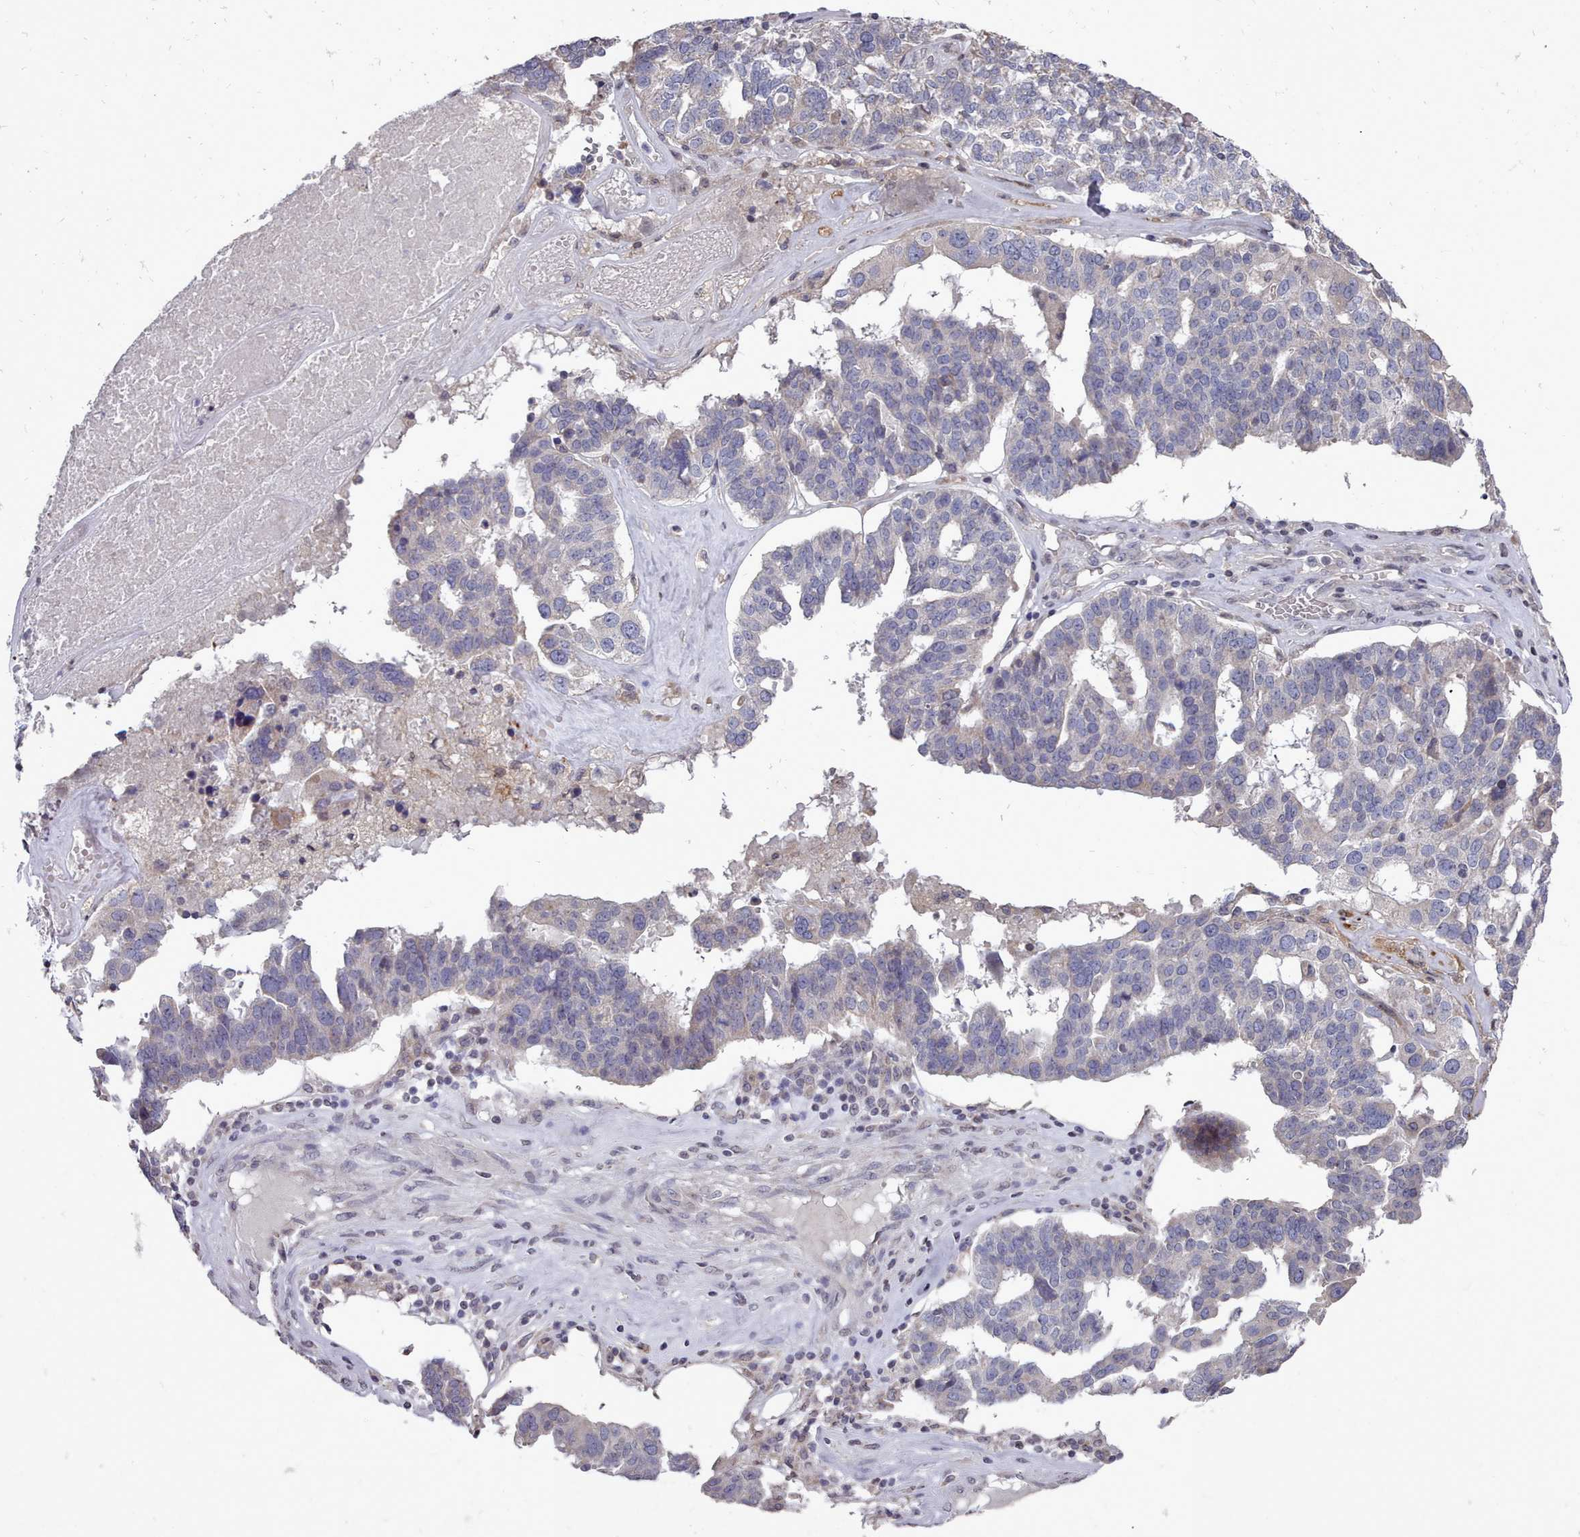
{"staining": {"intensity": "weak", "quantity": "<25%", "location": "cytoplasmic/membranous"}, "tissue": "ovarian cancer", "cell_type": "Tumor cells", "image_type": "cancer", "snomed": [{"axis": "morphology", "description": "Cystadenocarcinoma, serous, NOS"}, {"axis": "topography", "description": "Ovary"}], "caption": "An immunohistochemistry (IHC) photomicrograph of ovarian cancer is shown. There is no staining in tumor cells of ovarian cancer.", "gene": "ACKR3", "patient": {"sex": "female", "age": 59}}